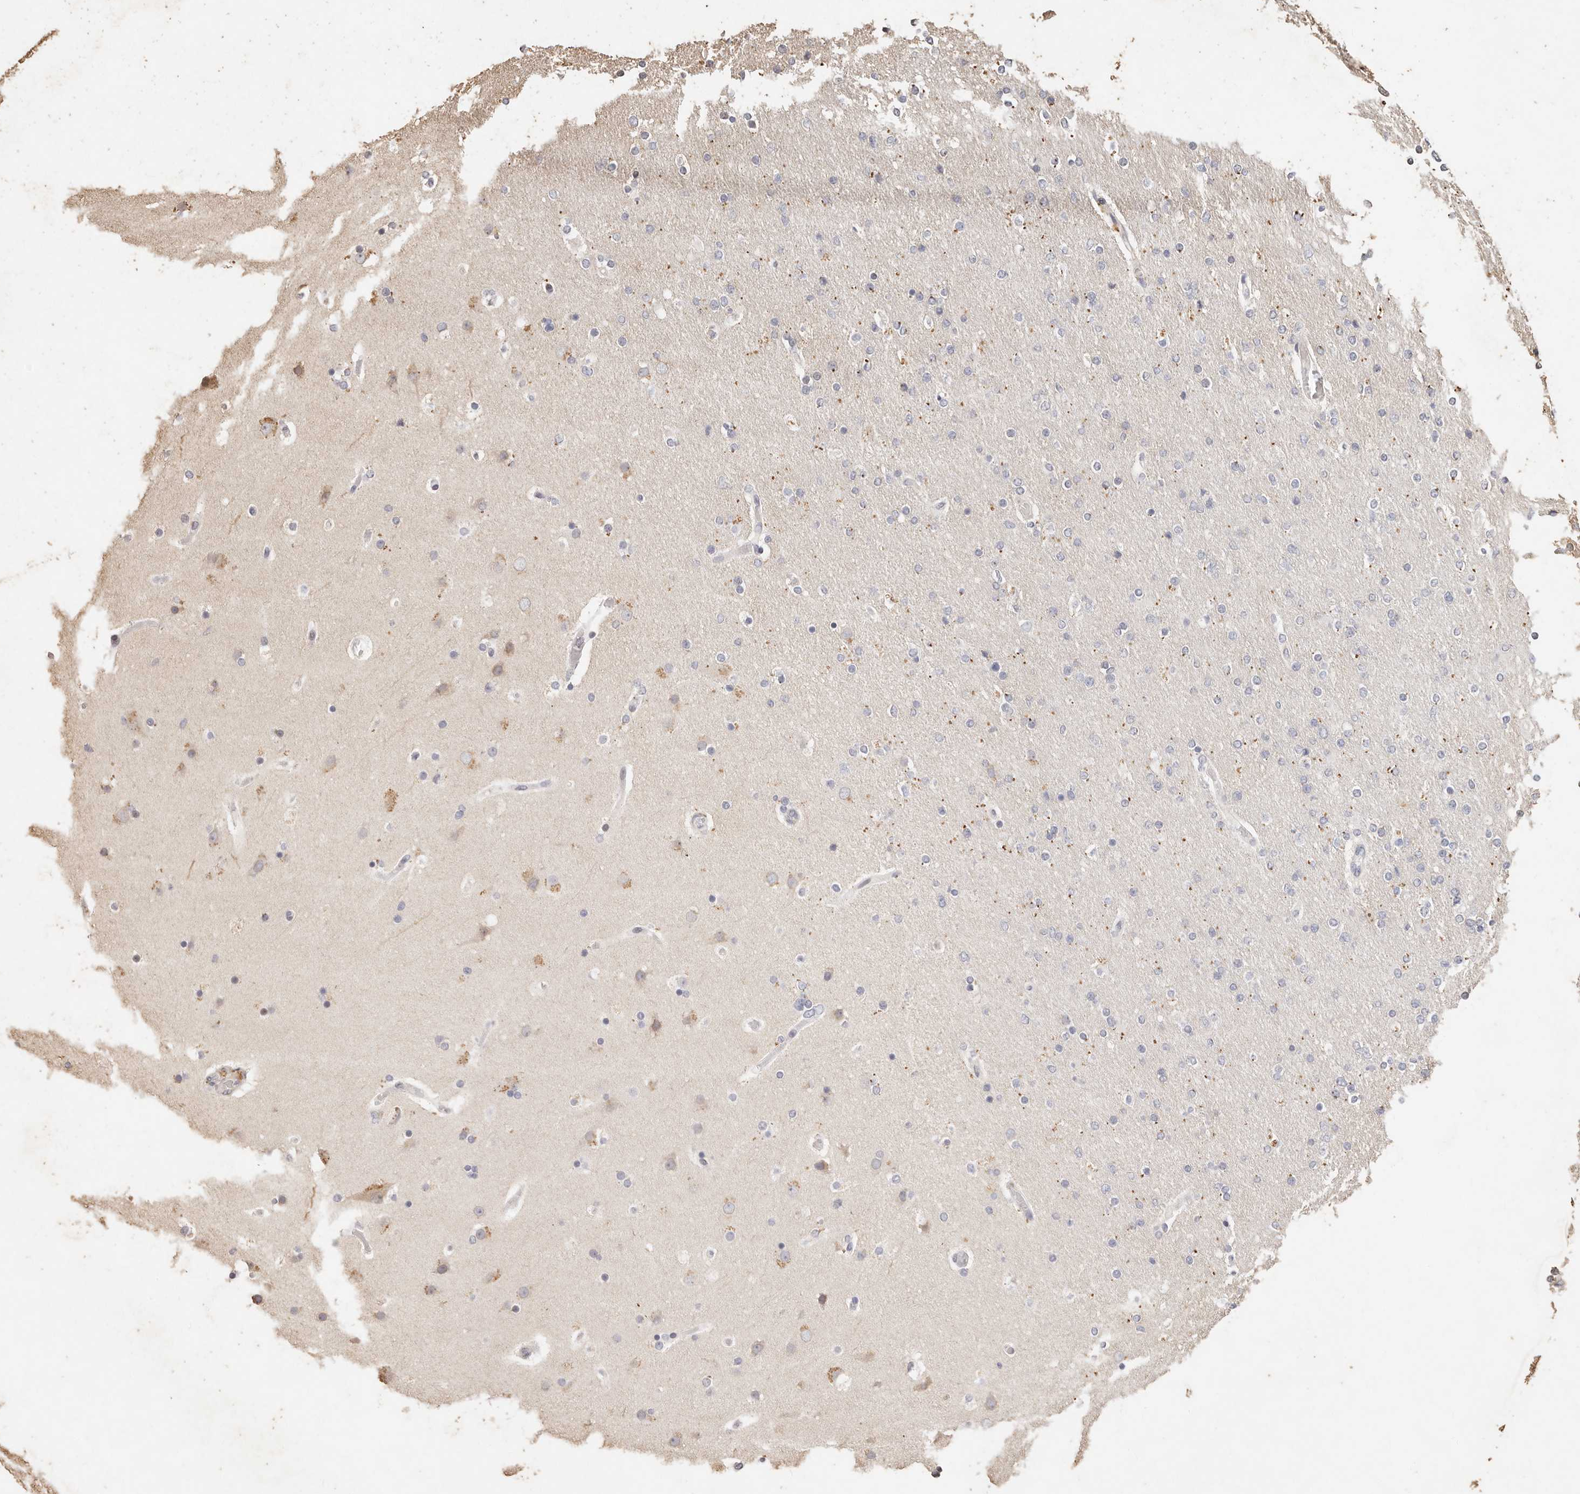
{"staining": {"intensity": "negative", "quantity": "none", "location": "none"}, "tissue": "glioma", "cell_type": "Tumor cells", "image_type": "cancer", "snomed": [{"axis": "morphology", "description": "Glioma, malignant, High grade"}, {"axis": "topography", "description": "Cerebral cortex"}], "caption": "This photomicrograph is of glioma stained with IHC to label a protein in brown with the nuclei are counter-stained blue. There is no positivity in tumor cells.", "gene": "KIF9", "patient": {"sex": "female", "age": 36}}